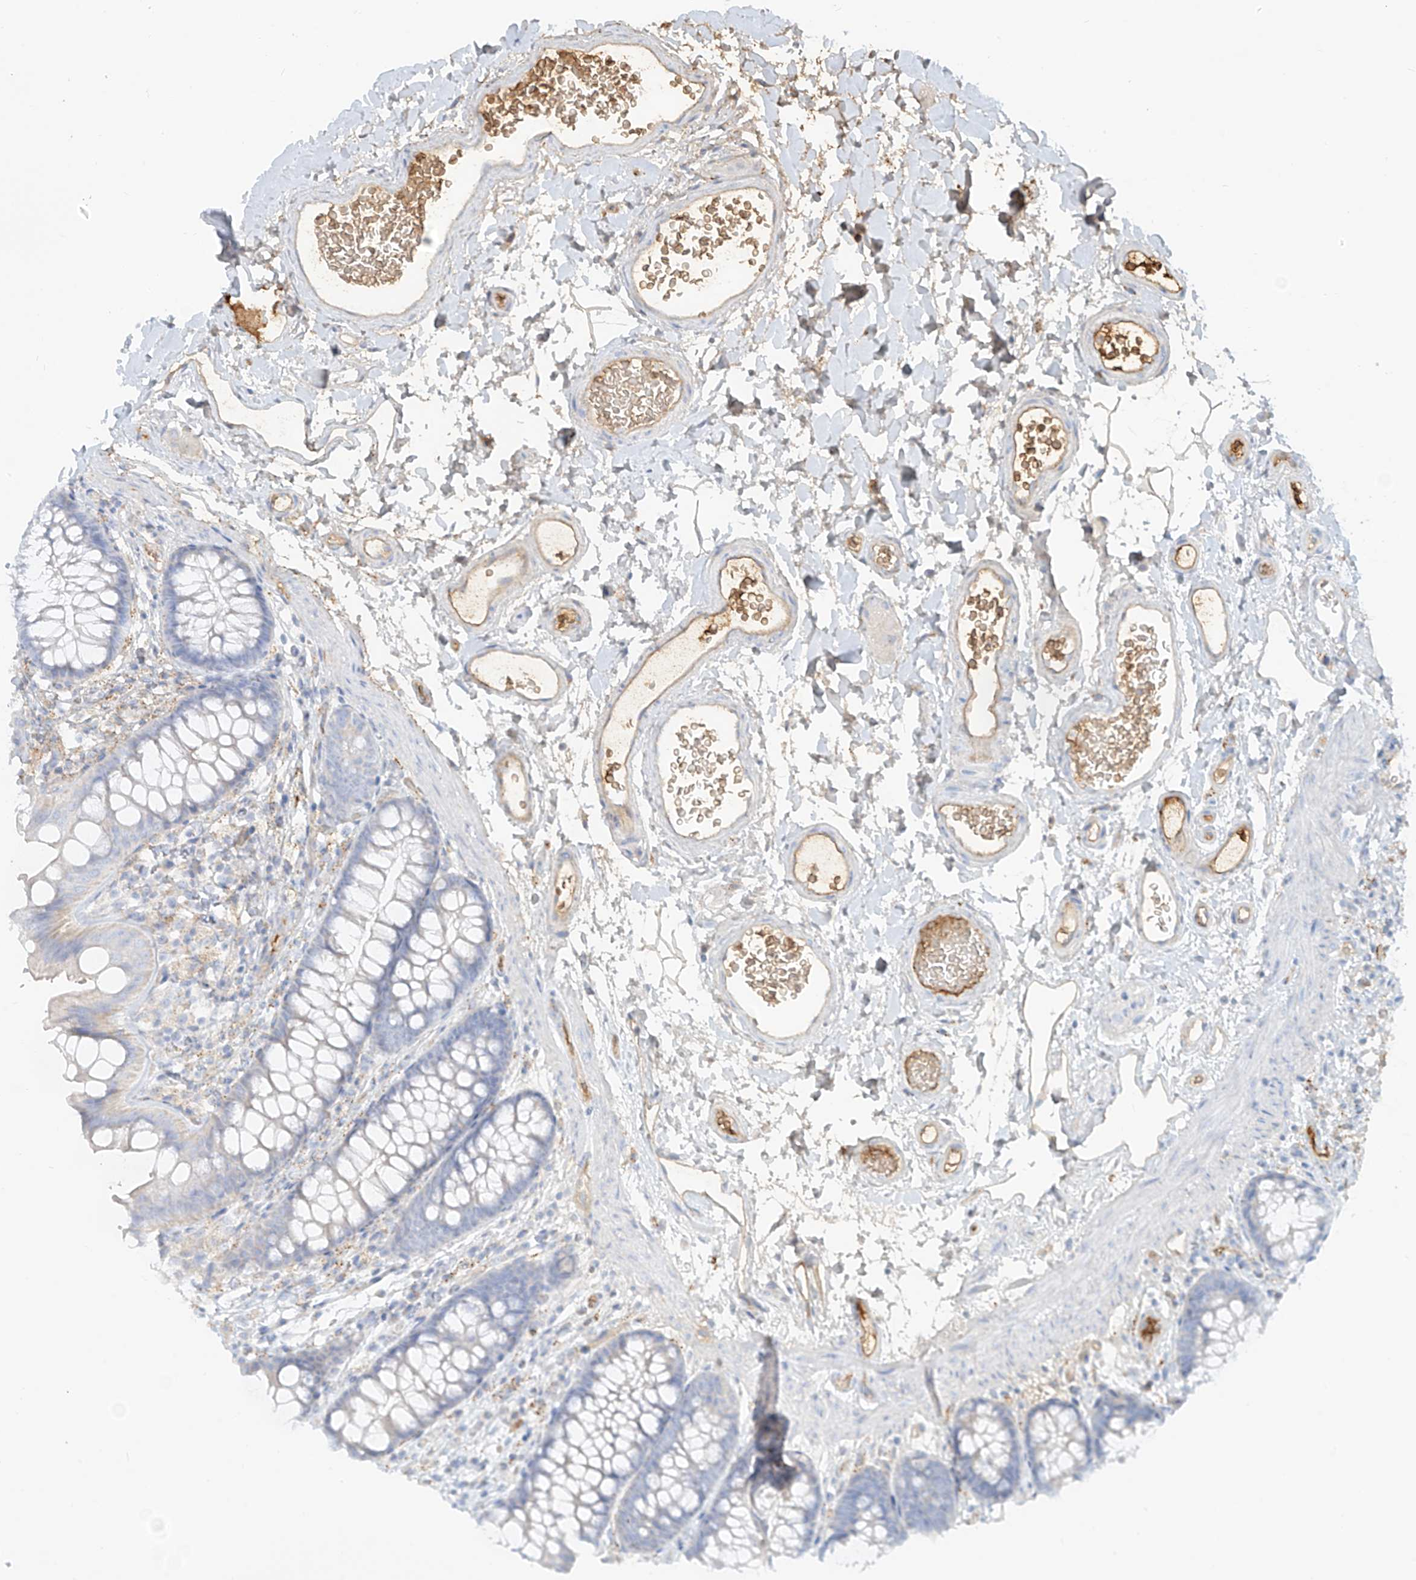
{"staining": {"intensity": "weak", "quantity": ">75%", "location": "cytoplasmic/membranous"}, "tissue": "colon", "cell_type": "Endothelial cells", "image_type": "normal", "snomed": [{"axis": "morphology", "description": "Normal tissue, NOS"}, {"axis": "topography", "description": "Colon"}], "caption": "Immunohistochemistry micrograph of benign human colon stained for a protein (brown), which reveals low levels of weak cytoplasmic/membranous expression in about >75% of endothelial cells.", "gene": "OCSTAMP", "patient": {"sex": "female", "age": 62}}